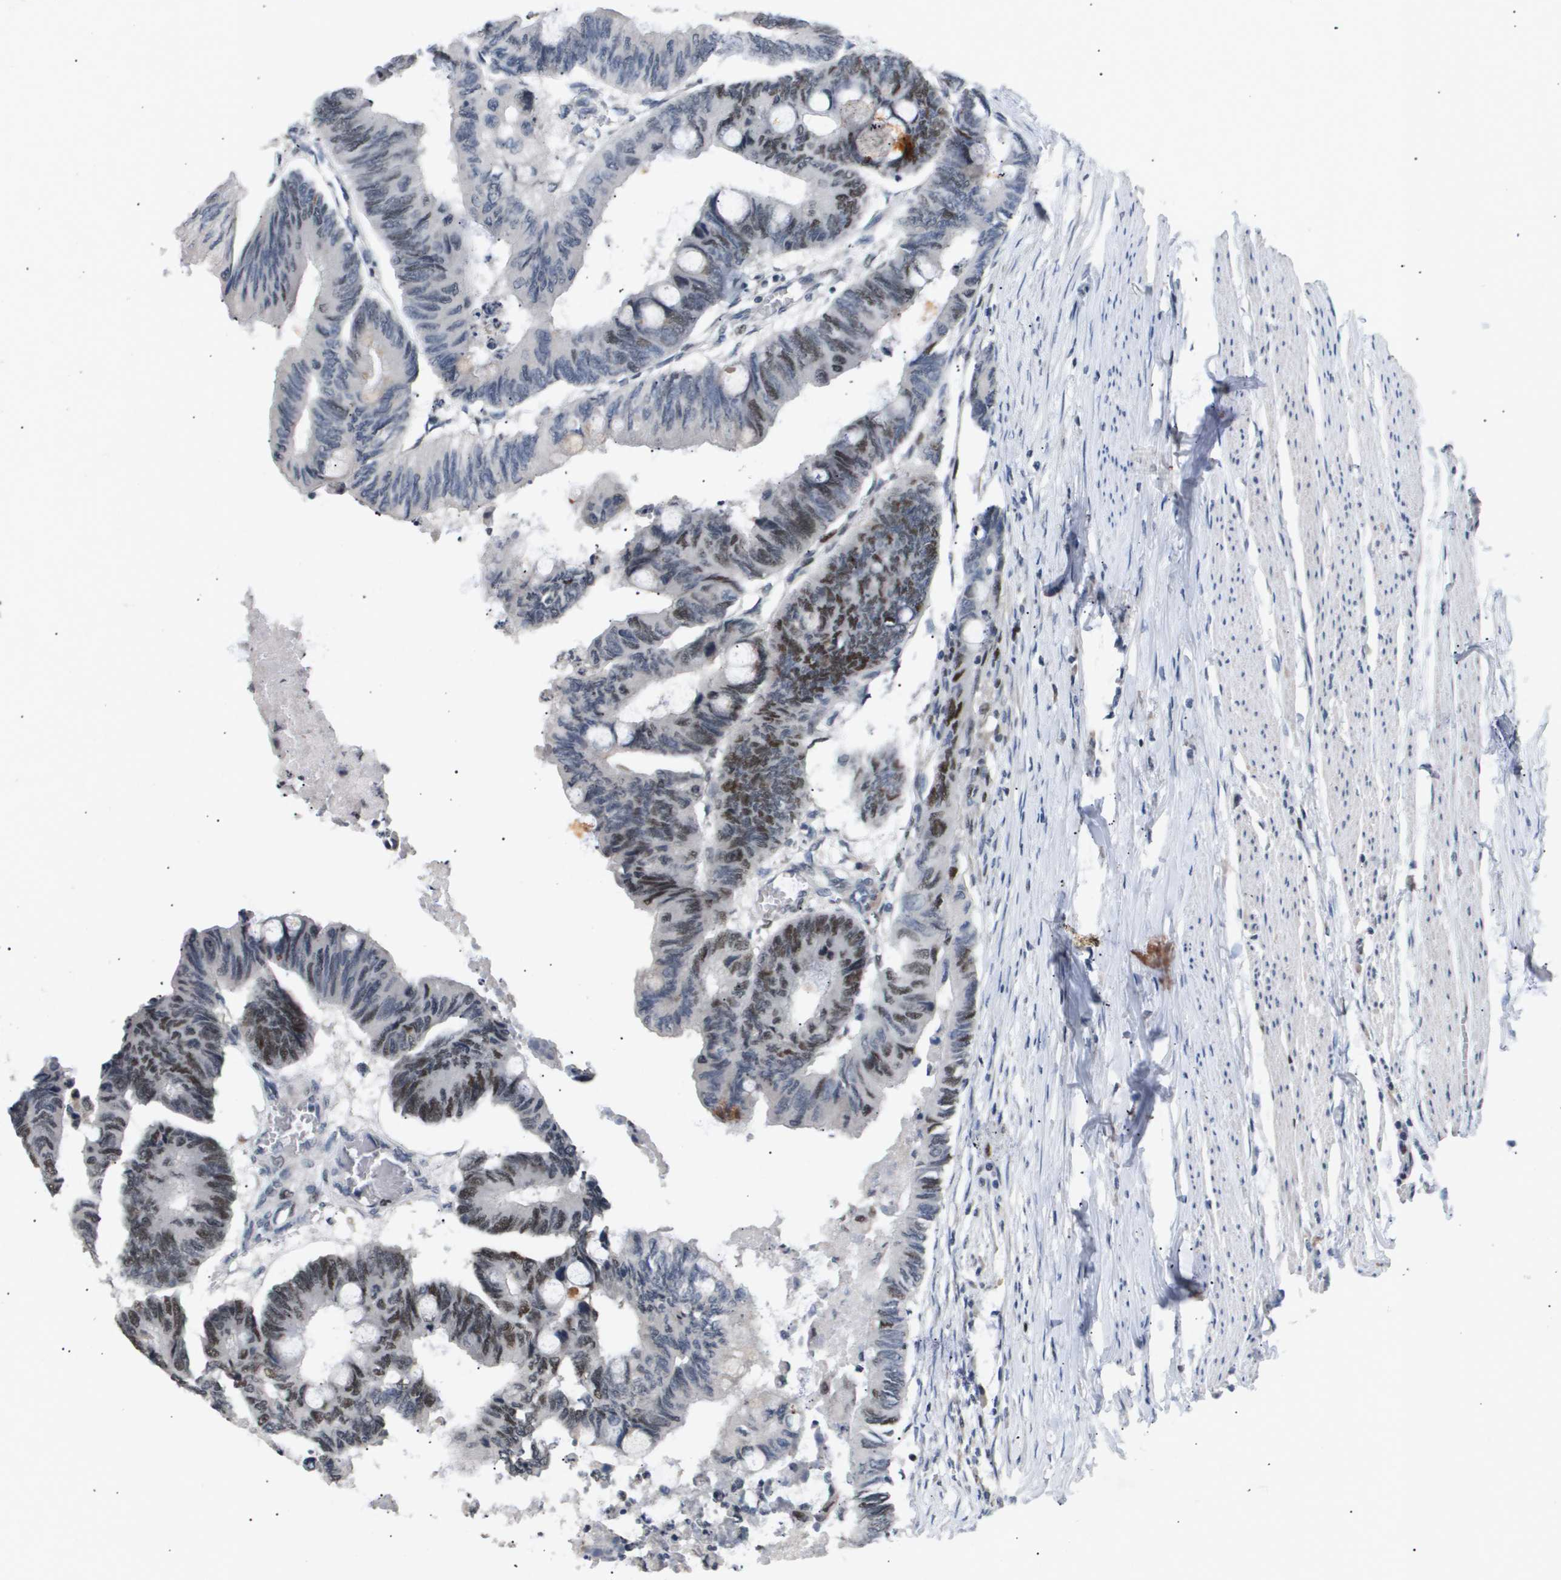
{"staining": {"intensity": "moderate", "quantity": "25%-75%", "location": "nuclear"}, "tissue": "colorectal cancer", "cell_type": "Tumor cells", "image_type": "cancer", "snomed": [{"axis": "morphology", "description": "Normal tissue, NOS"}, {"axis": "morphology", "description": "Adenocarcinoma, NOS"}, {"axis": "topography", "description": "Rectum"}, {"axis": "topography", "description": "Peripheral nerve tissue"}], "caption": "The photomicrograph shows immunohistochemical staining of colorectal cancer (adenocarcinoma). There is moderate nuclear positivity is identified in about 25%-75% of tumor cells.", "gene": "ANAPC2", "patient": {"sex": "male", "age": 92}}